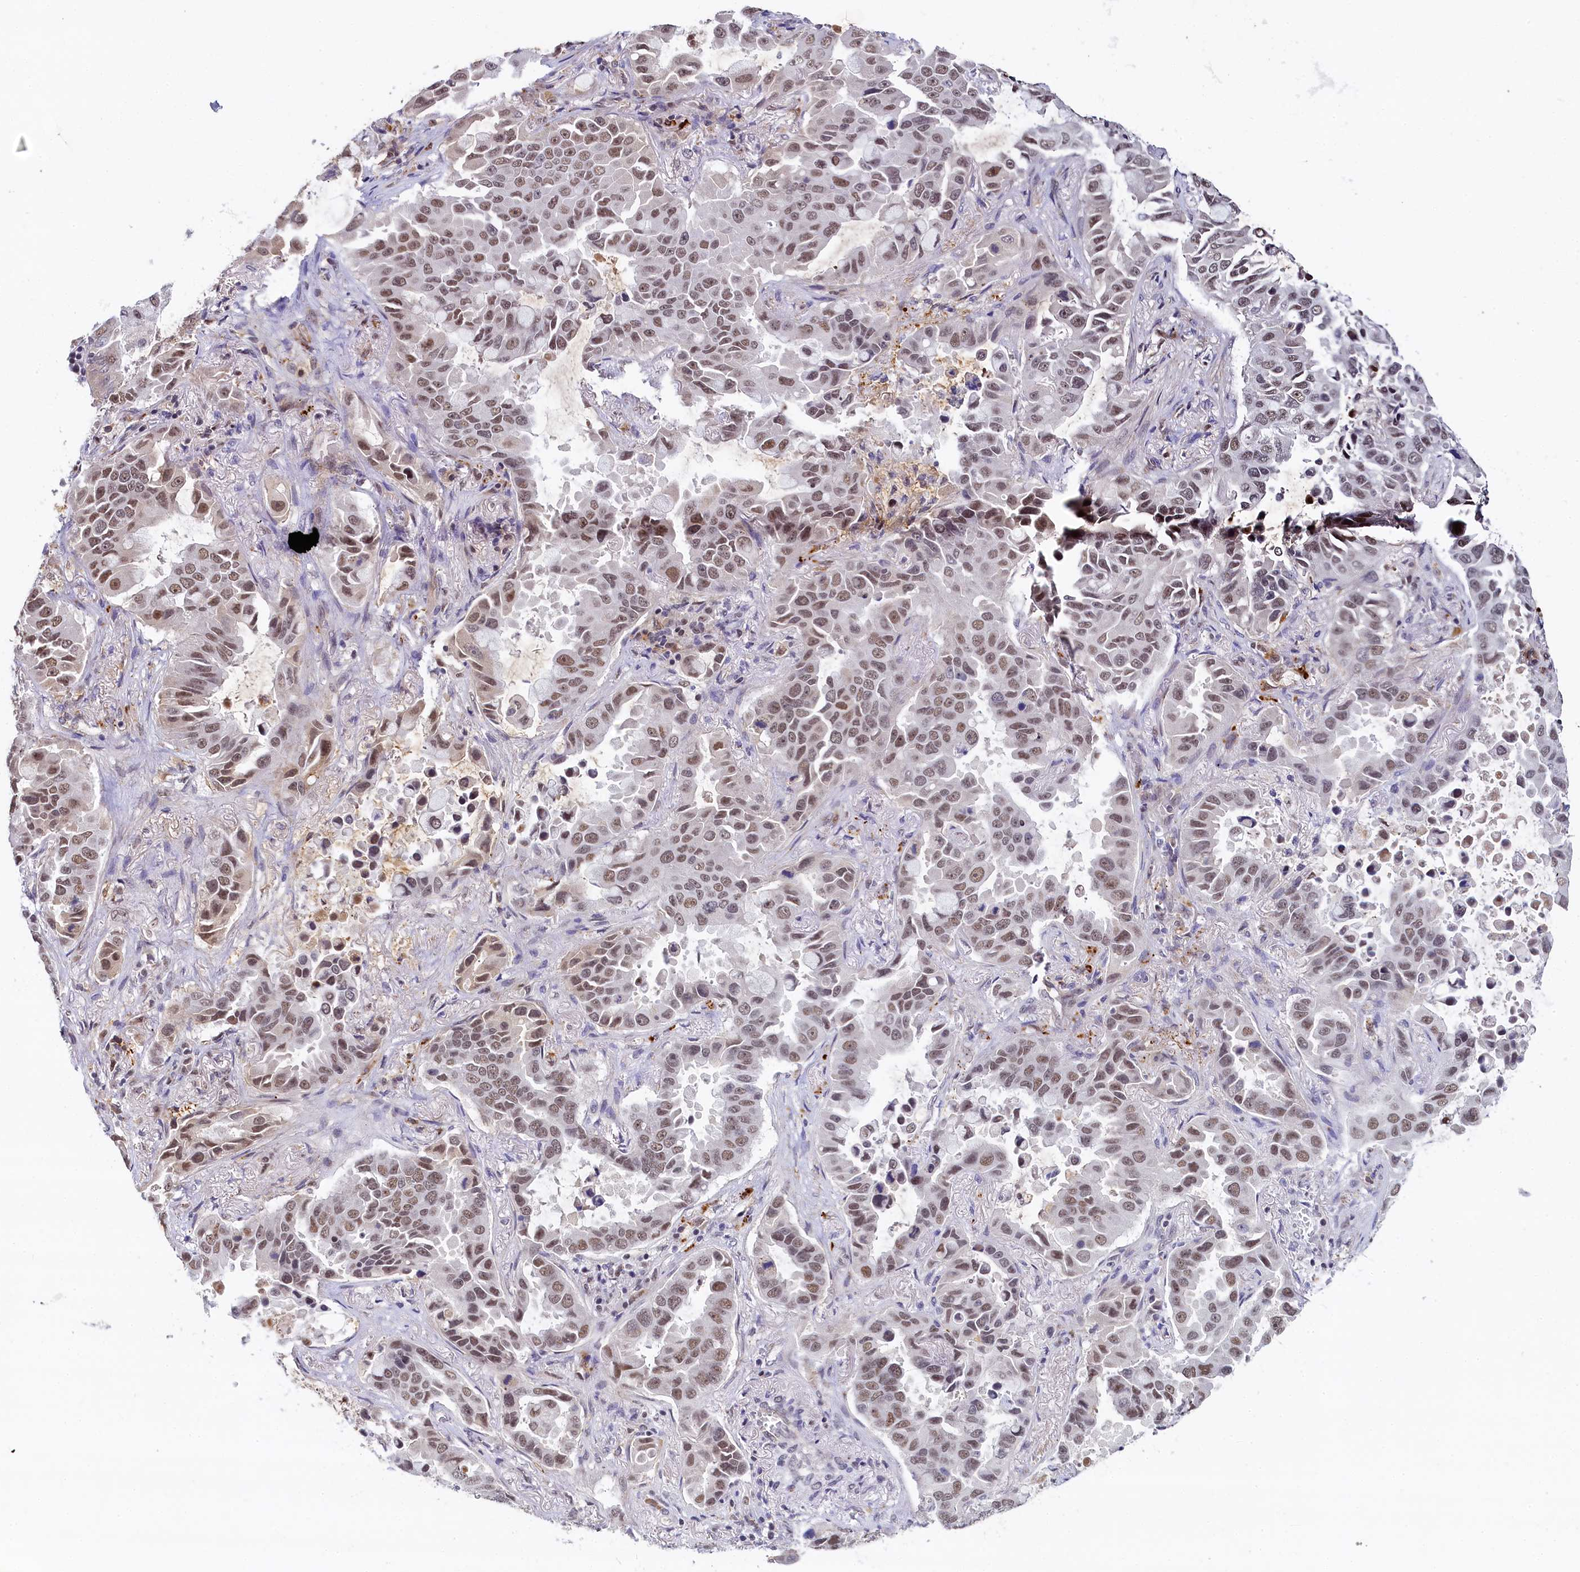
{"staining": {"intensity": "moderate", "quantity": ">75%", "location": "nuclear"}, "tissue": "lung cancer", "cell_type": "Tumor cells", "image_type": "cancer", "snomed": [{"axis": "morphology", "description": "Adenocarcinoma, NOS"}, {"axis": "topography", "description": "Lung"}], "caption": "The histopathology image shows a brown stain indicating the presence of a protein in the nuclear of tumor cells in lung adenocarcinoma.", "gene": "INTS14", "patient": {"sex": "male", "age": 64}}